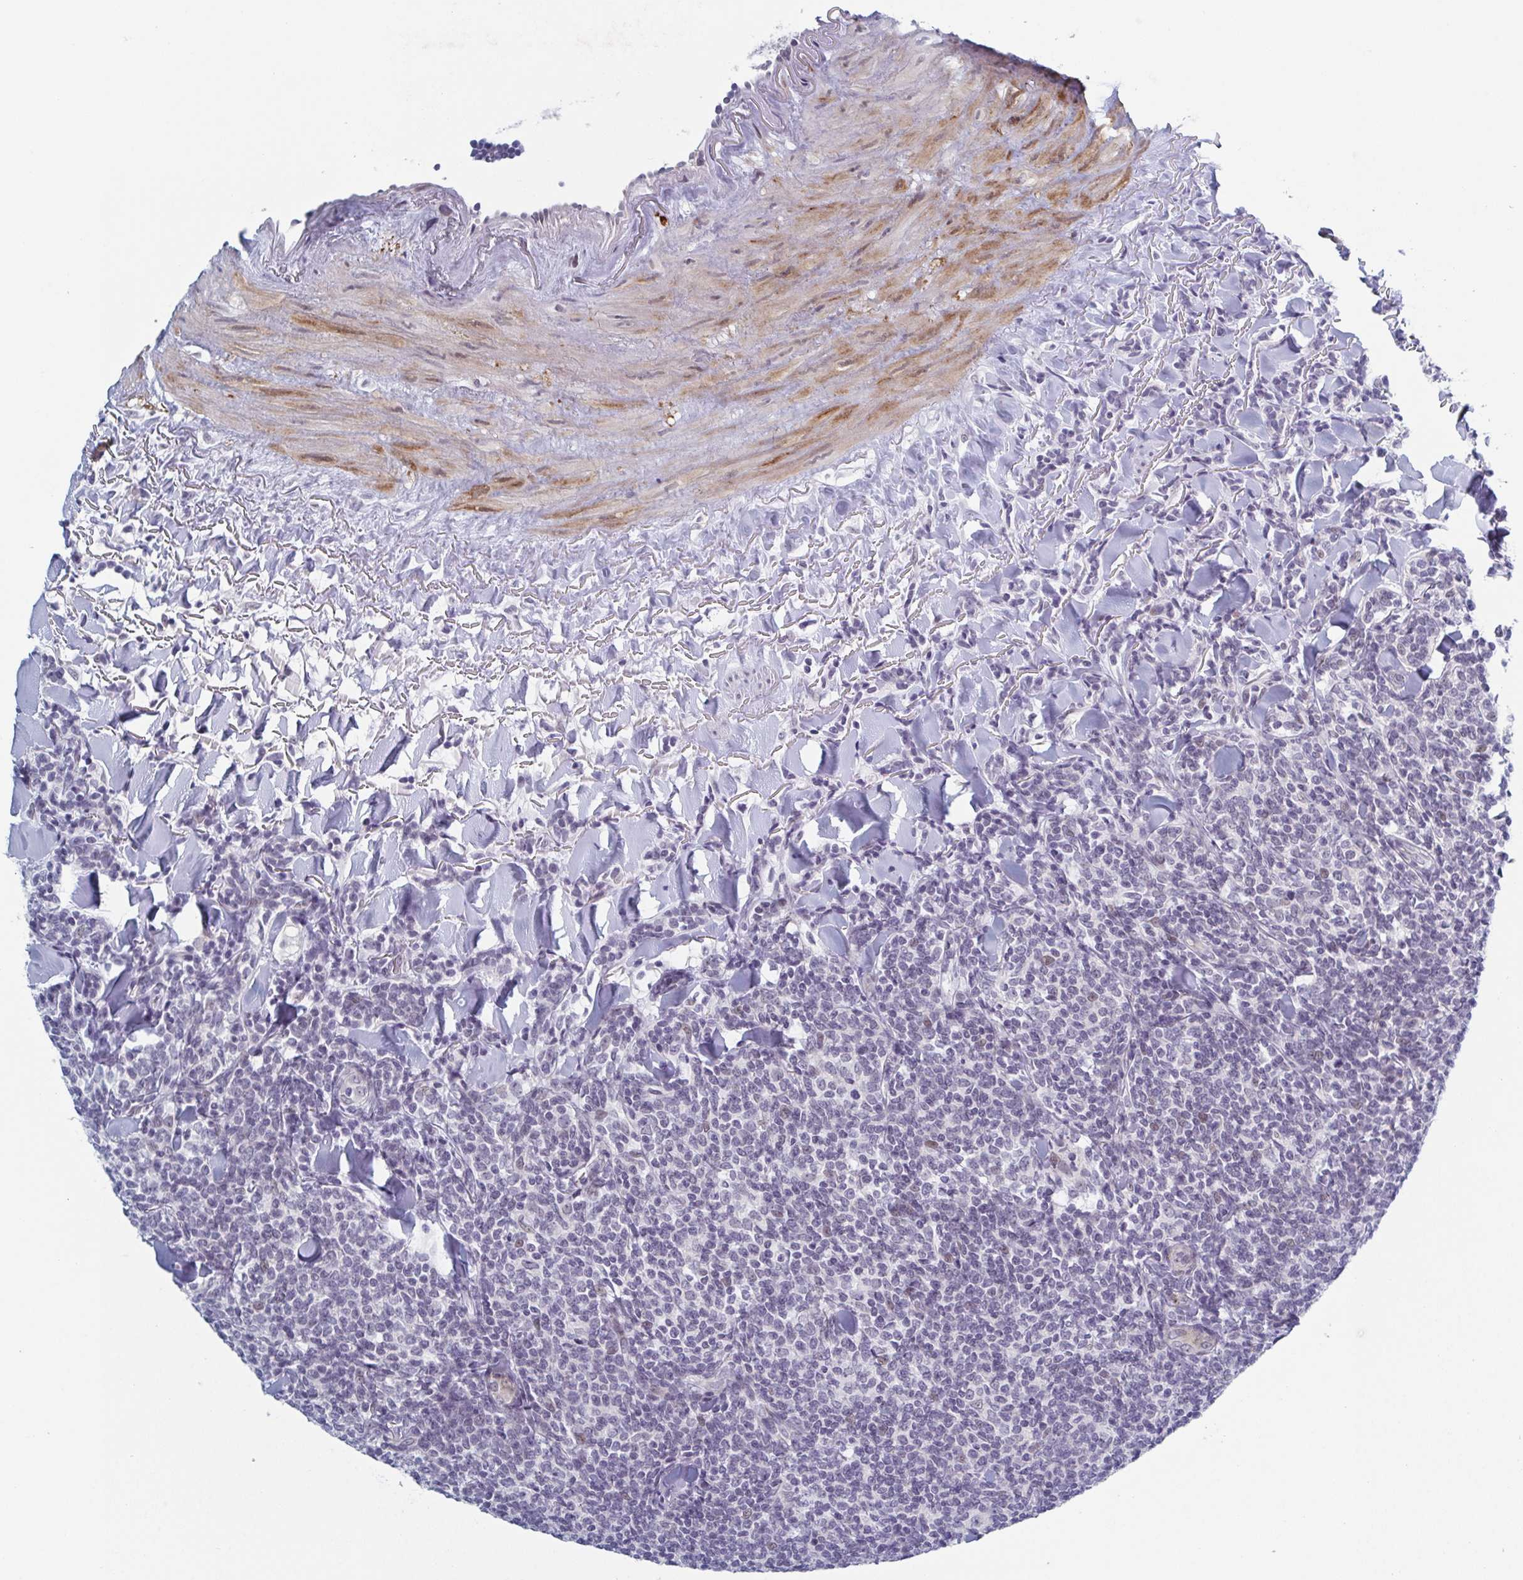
{"staining": {"intensity": "negative", "quantity": "none", "location": "none"}, "tissue": "lymphoma", "cell_type": "Tumor cells", "image_type": "cancer", "snomed": [{"axis": "morphology", "description": "Malignant lymphoma, non-Hodgkin's type, Low grade"}, {"axis": "topography", "description": "Lymph node"}], "caption": "An immunohistochemistry (IHC) photomicrograph of malignant lymphoma, non-Hodgkin's type (low-grade) is shown. There is no staining in tumor cells of malignant lymphoma, non-Hodgkin's type (low-grade).", "gene": "ZFP64", "patient": {"sex": "female", "age": 56}}